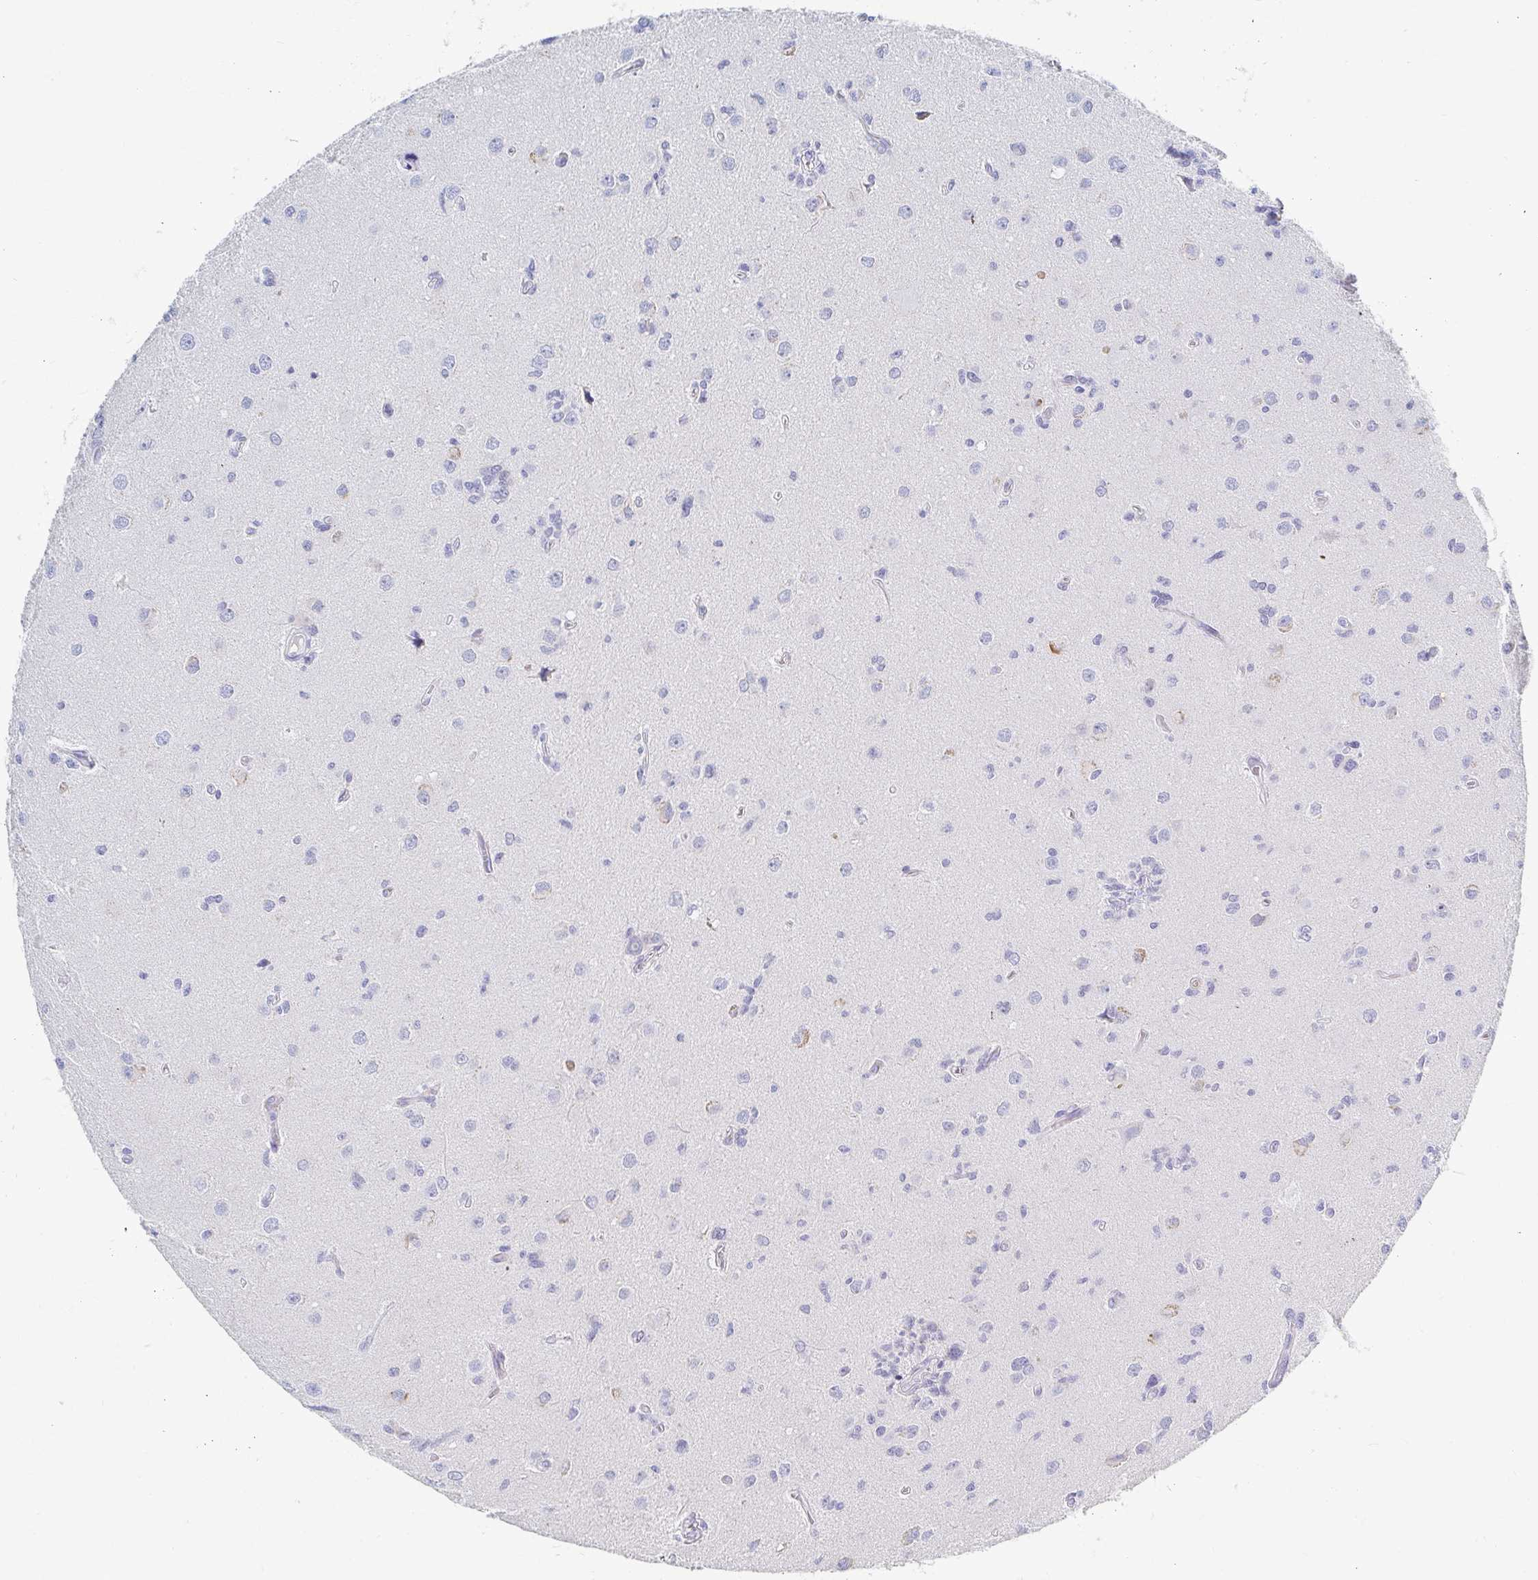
{"staining": {"intensity": "negative", "quantity": "none", "location": "none"}, "tissue": "glioma", "cell_type": "Tumor cells", "image_type": "cancer", "snomed": [{"axis": "morphology", "description": "Glioma, malignant, High grade"}, {"axis": "topography", "description": "Brain"}], "caption": "An image of high-grade glioma (malignant) stained for a protein shows no brown staining in tumor cells.", "gene": "MYLK2", "patient": {"sex": "male", "age": 67}}